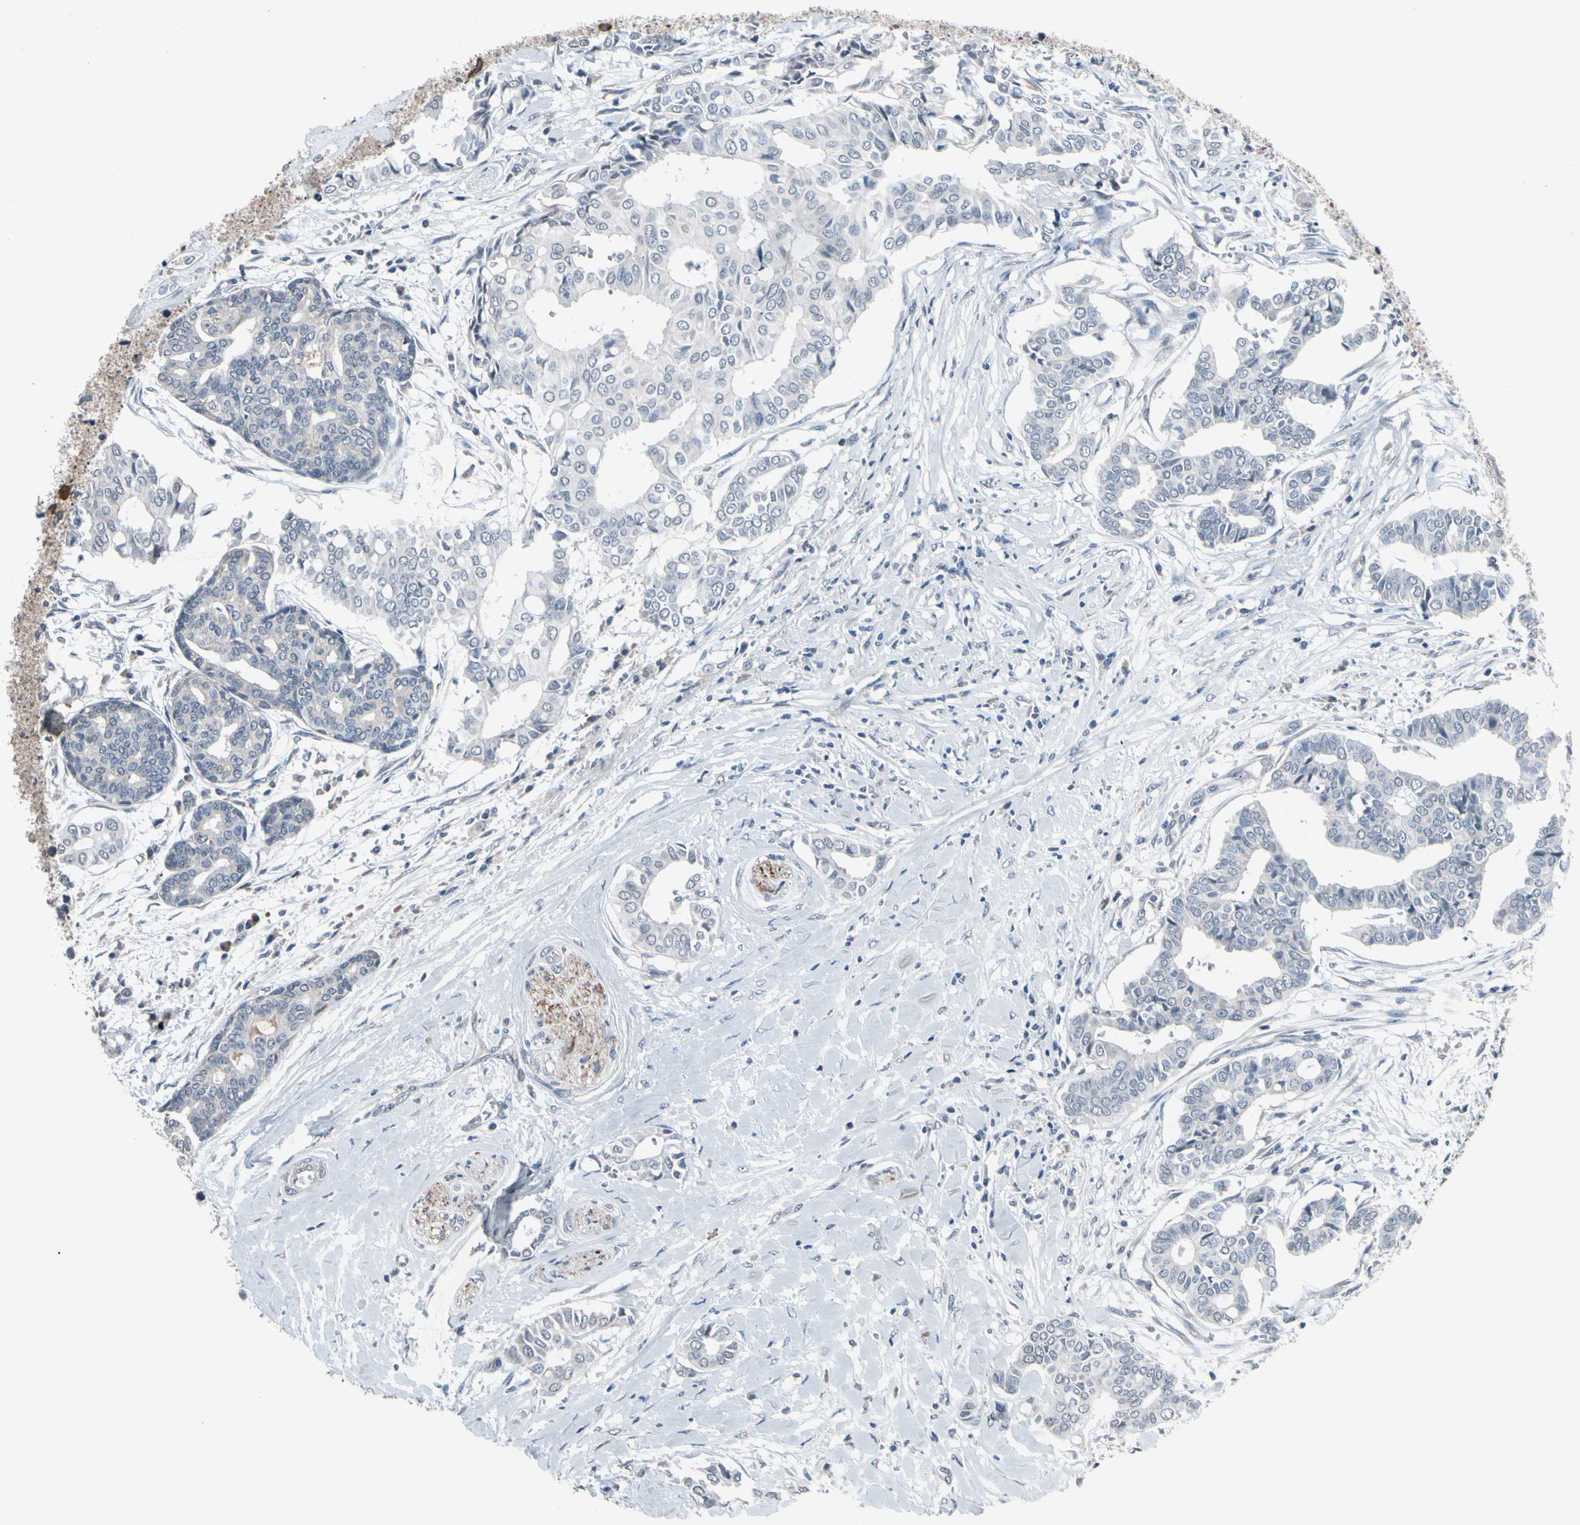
{"staining": {"intensity": "negative", "quantity": "none", "location": "none"}, "tissue": "head and neck cancer", "cell_type": "Tumor cells", "image_type": "cancer", "snomed": [{"axis": "morphology", "description": "Adenocarcinoma, NOS"}, {"axis": "topography", "description": "Salivary gland"}, {"axis": "topography", "description": "Head-Neck"}], "caption": "High magnification brightfield microscopy of head and neck cancer (adenocarcinoma) stained with DAB (3,3'-diaminobenzidine) (brown) and counterstained with hematoxylin (blue): tumor cells show no significant positivity. (Brightfield microscopy of DAB (3,3'-diaminobenzidine) immunohistochemistry at high magnification).", "gene": "SV2A", "patient": {"sex": "female", "age": 59}}